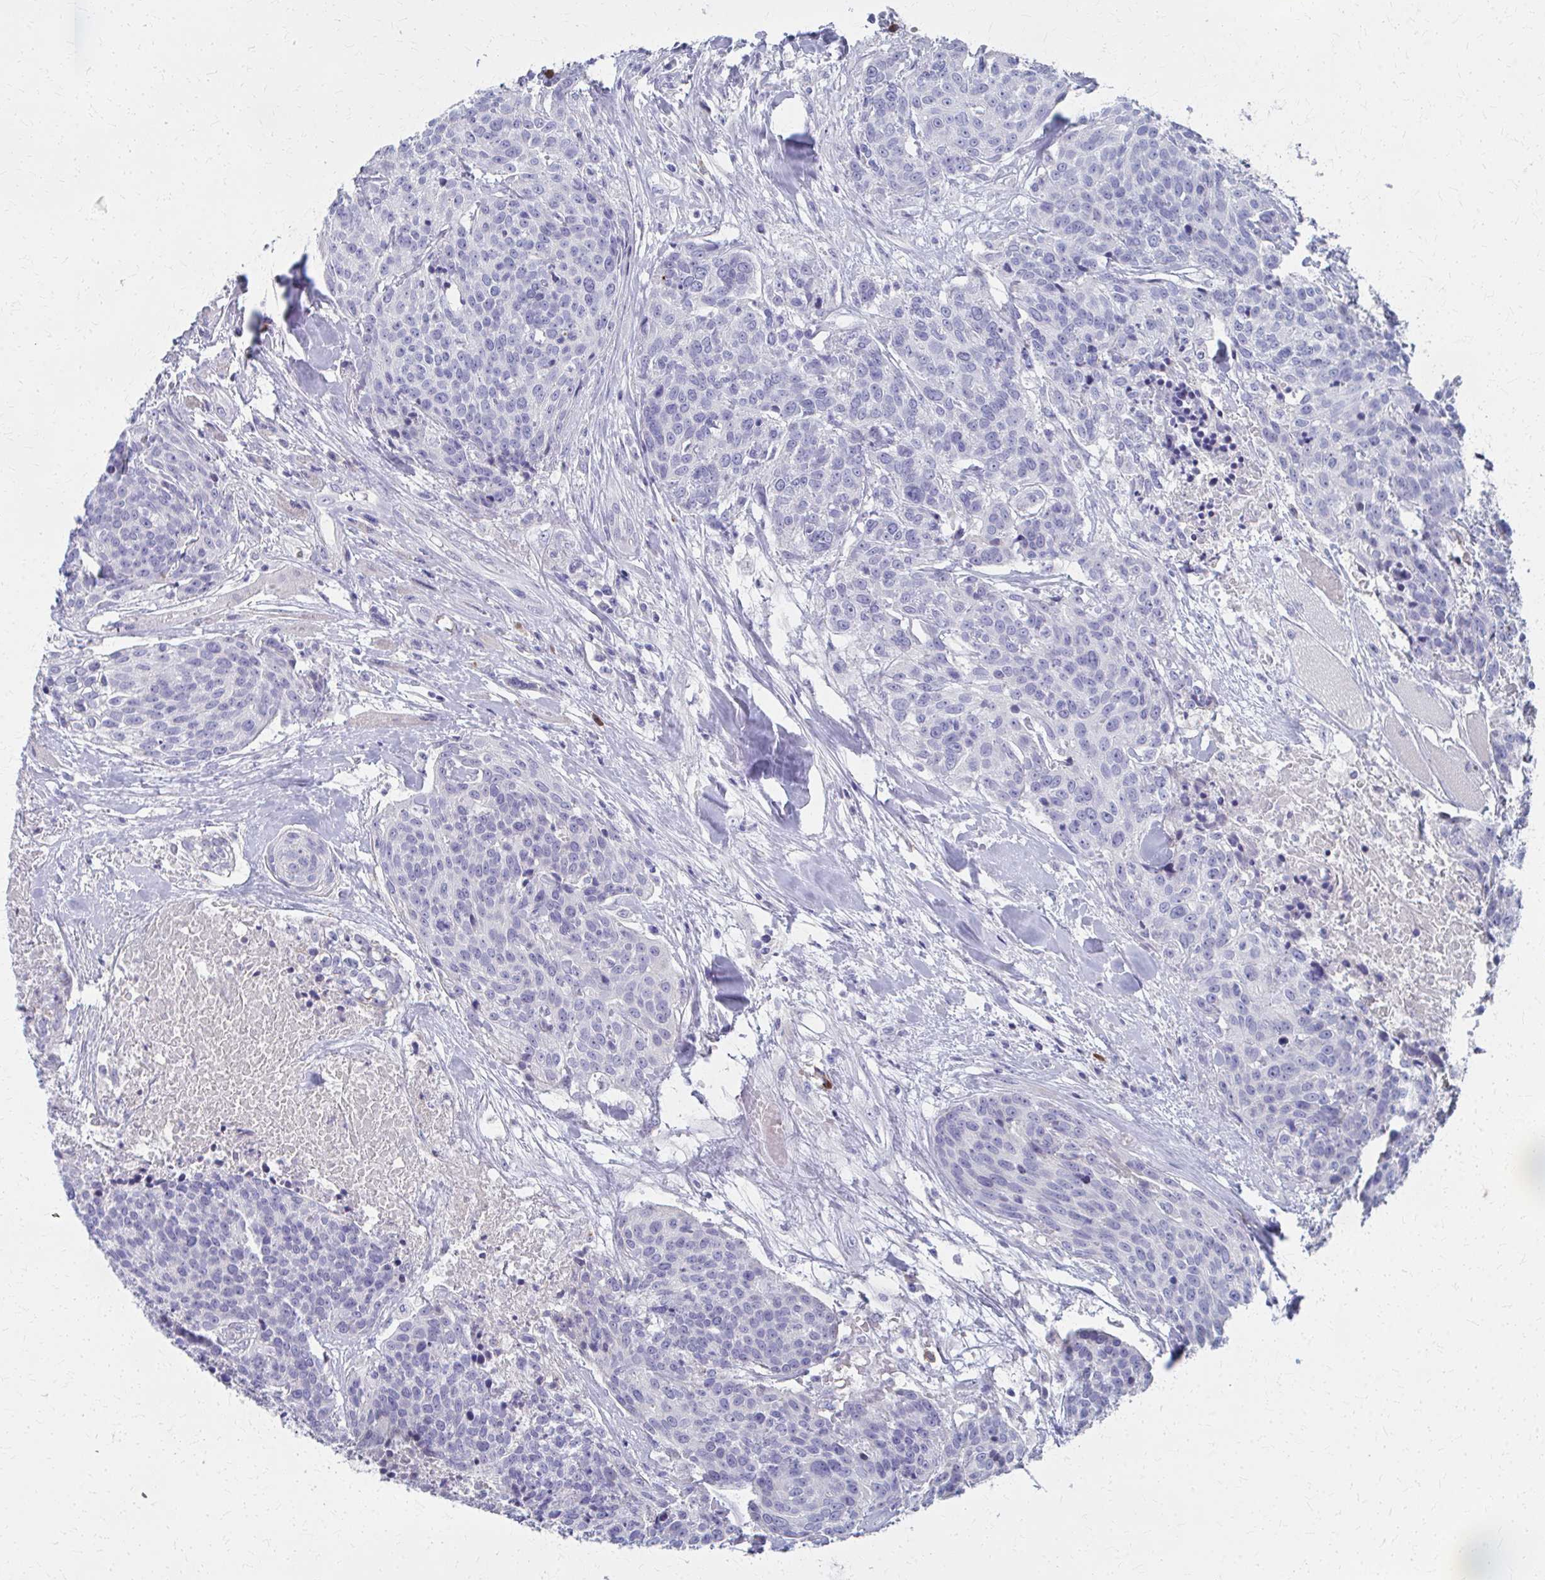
{"staining": {"intensity": "negative", "quantity": "none", "location": "none"}, "tissue": "head and neck cancer", "cell_type": "Tumor cells", "image_type": "cancer", "snomed": [{"axis": "morphology", "description": "Squamous cell carcinoma, NOS"}, {"axis": "topography", "description": "Oral tissue"}, {"axis": "topography", "description": "Head-Neck"}], "caption": "Head and neck cancer (squamous cell carcinoma) was stained to show a protein in brown. There is no significant staining in tumor cells.", "gene": "MS4A2", "patient": {"sex": "male", "age": 64}}